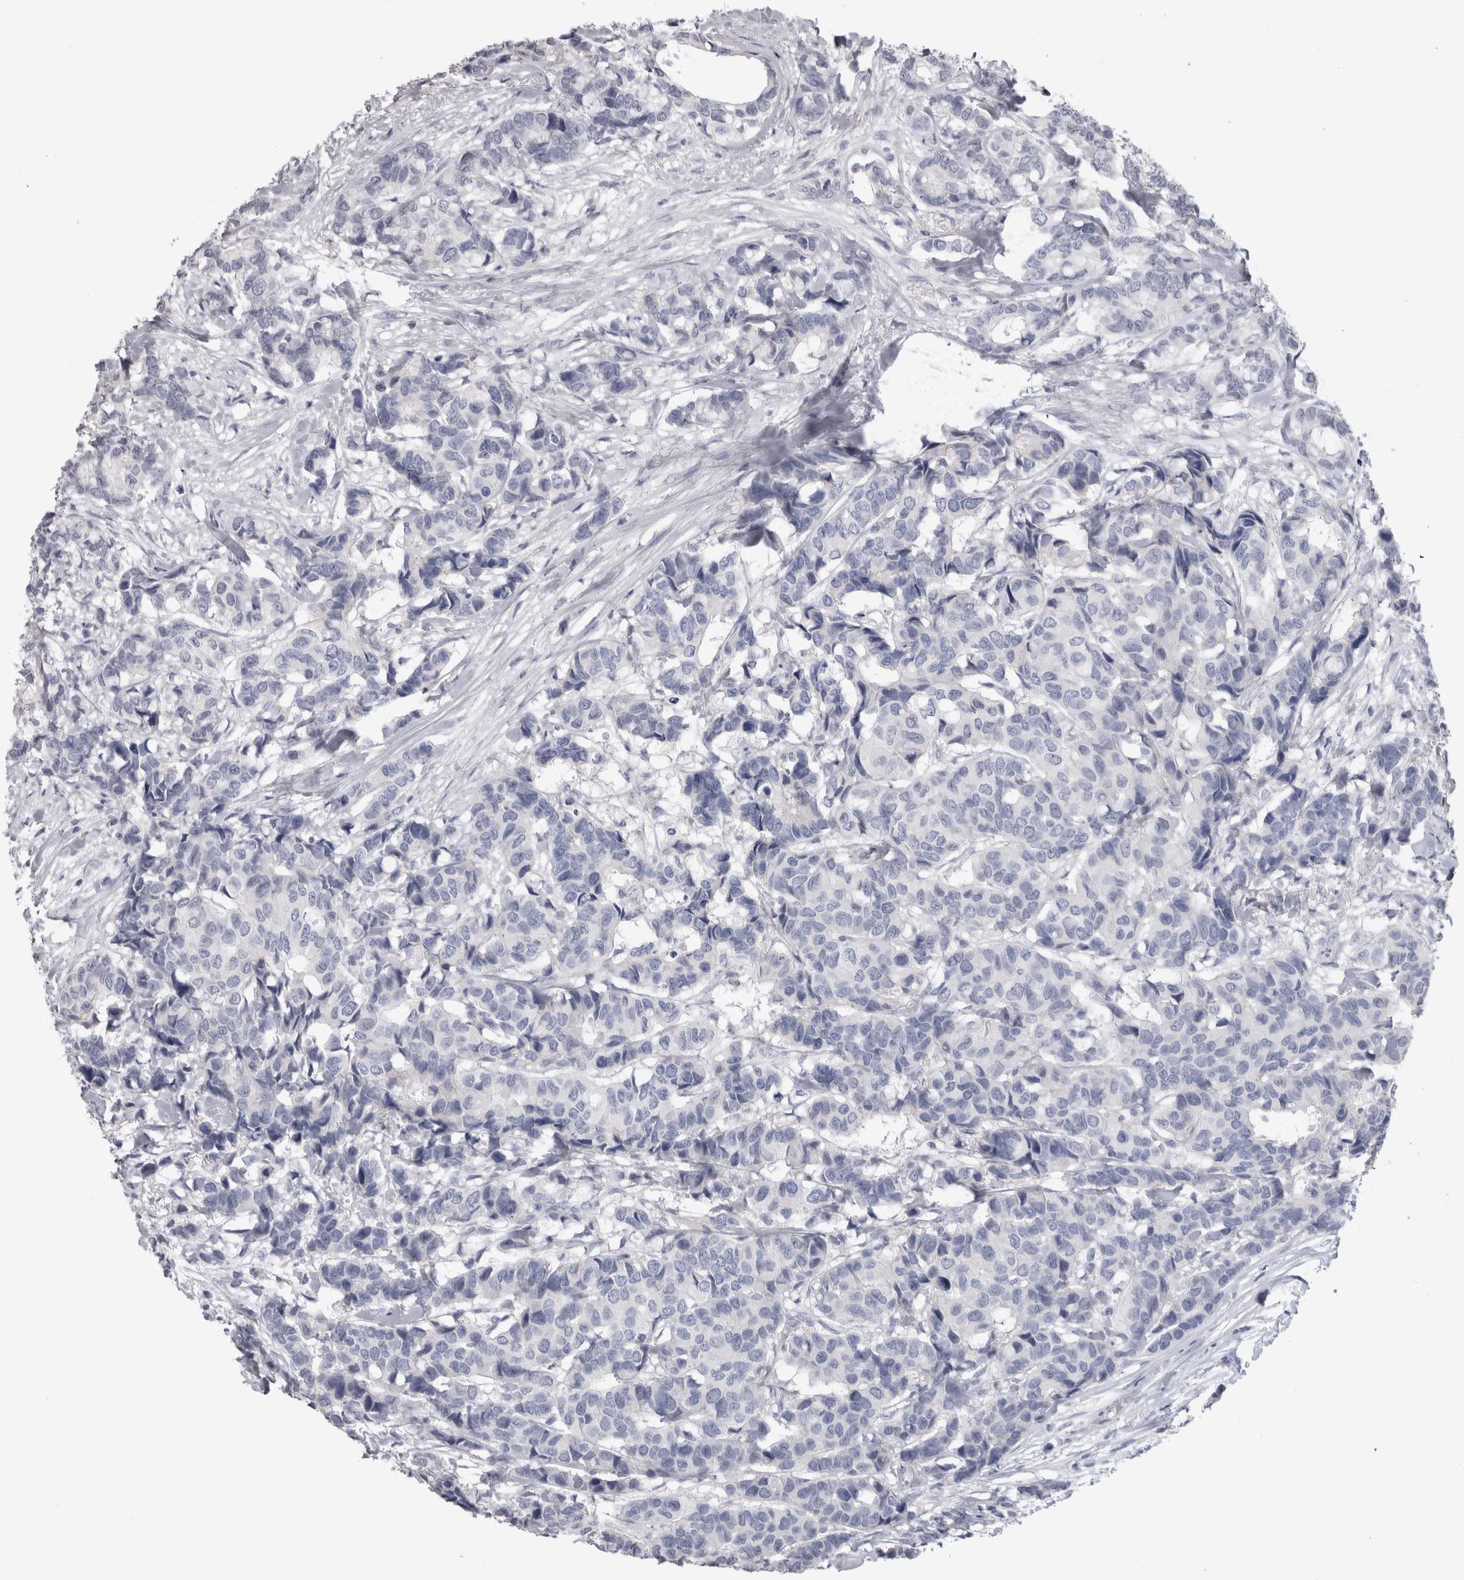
{"staining": {"intensity": "negative", "quantity": "none", "location": "none"}, "tissue": "breast cancer", "cell_type": "Tumor cells", "image_type": "cancer", "snomed": [{"axis": "morphology", "description": "Duct carcinoma"}, {"axis": "topography", "description": "Breast"}], "caption": "Immunohistochemistry image of breast cancer stained for a protein (brown), which displays no staining in tumor cells.", "gene": "ADAM2", "patient": {"sex": "female", "age": 87}}